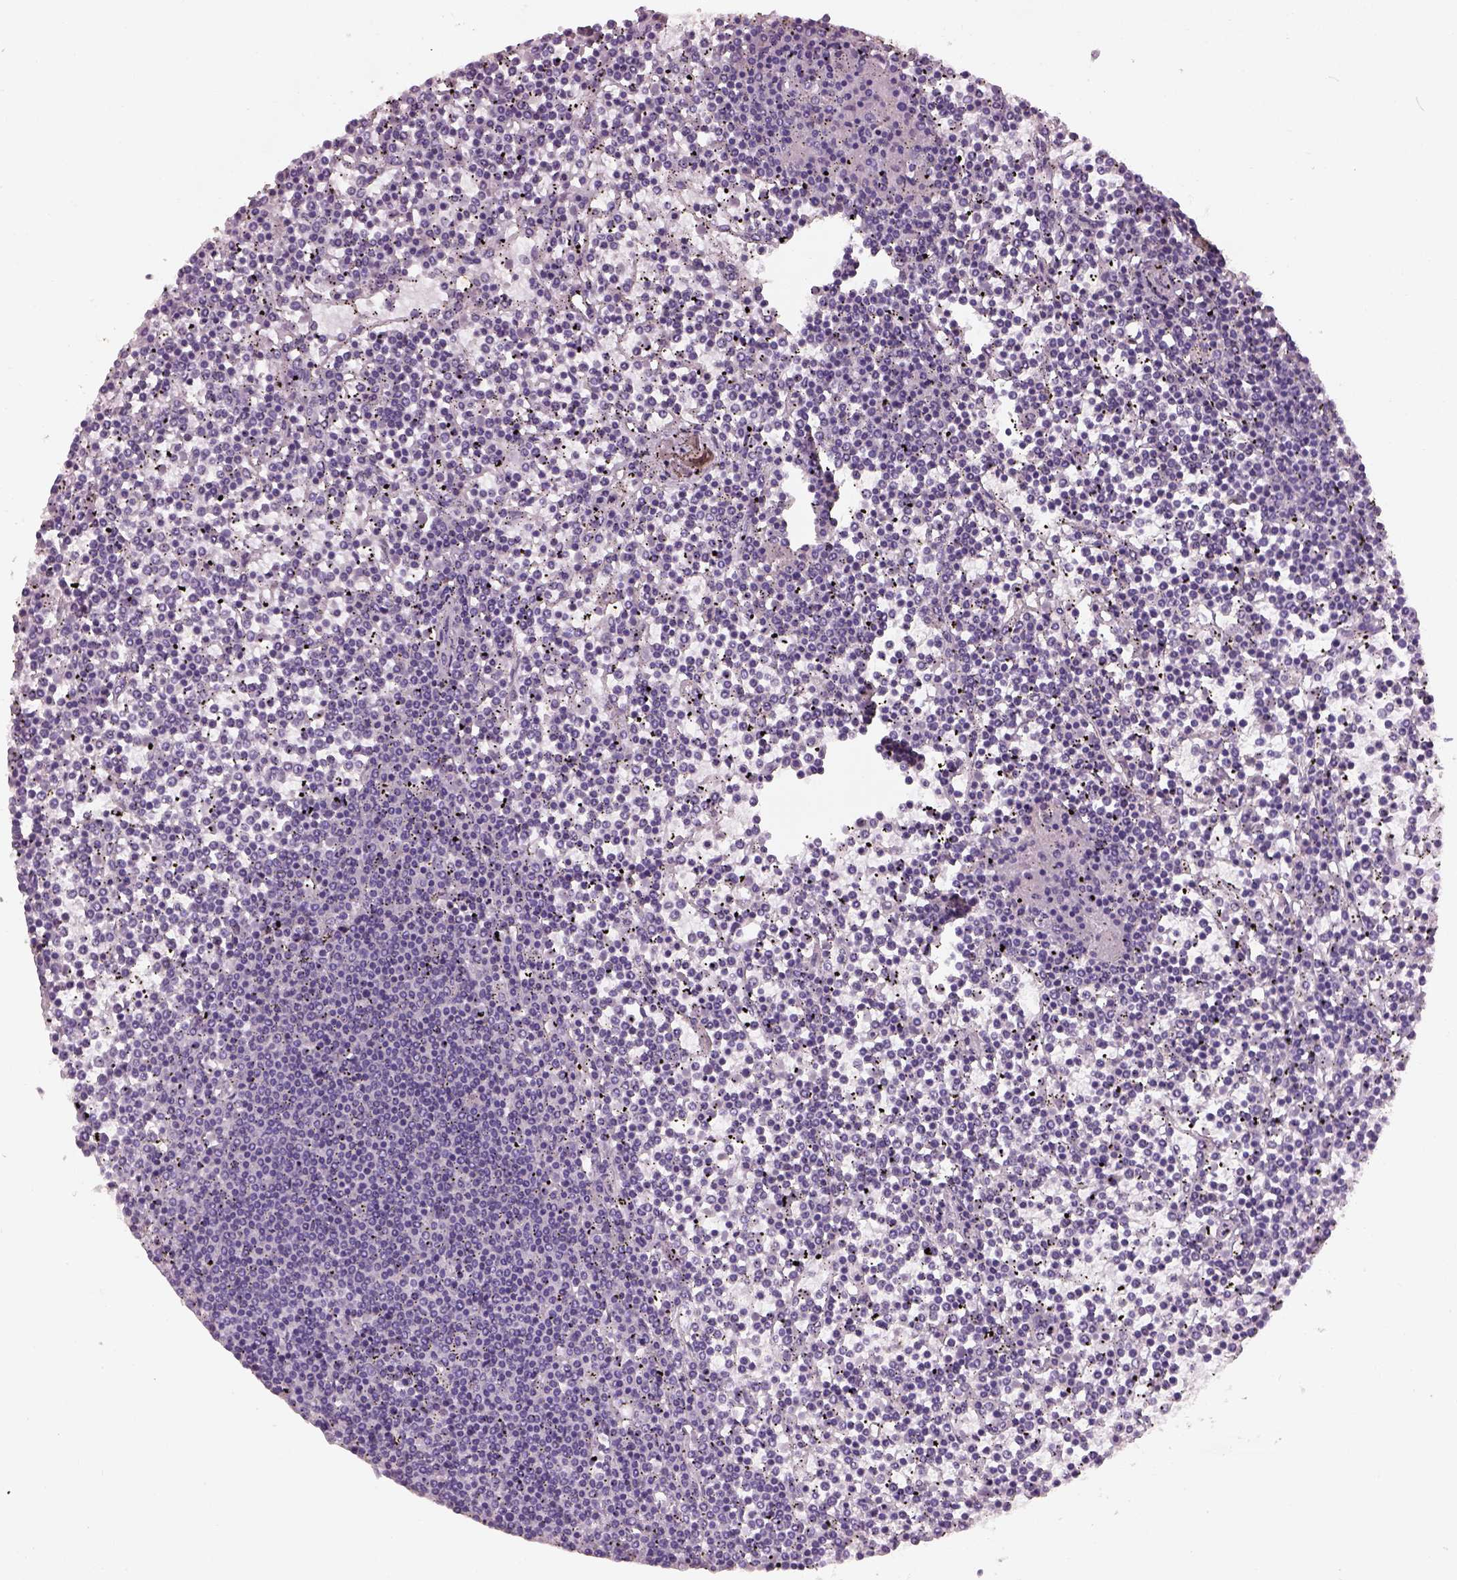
{"staining": {"intensity": "negative", "quantity": "none", "location": "none"}, "tissue": "lymphoma", "cell_type": "Tumor cells", "image_type": "cancer", "snomed": [{"axis": "morphology", "description": "Malignant lymphoma, non-Hodgkin's type, Low grade"}, {"axis": "topography", "description": "Spleen"}], "caption": "Immunohistochemistry image of human lymphoma stained for a protein (brown), which reveals no staining in tumor cells. The staining is performed using DAB brown chromogen with nuclei counter-stained in using hematoxylin.", "gene": "OTUD6A", "patient": {"sex": "female", "age": 19}}